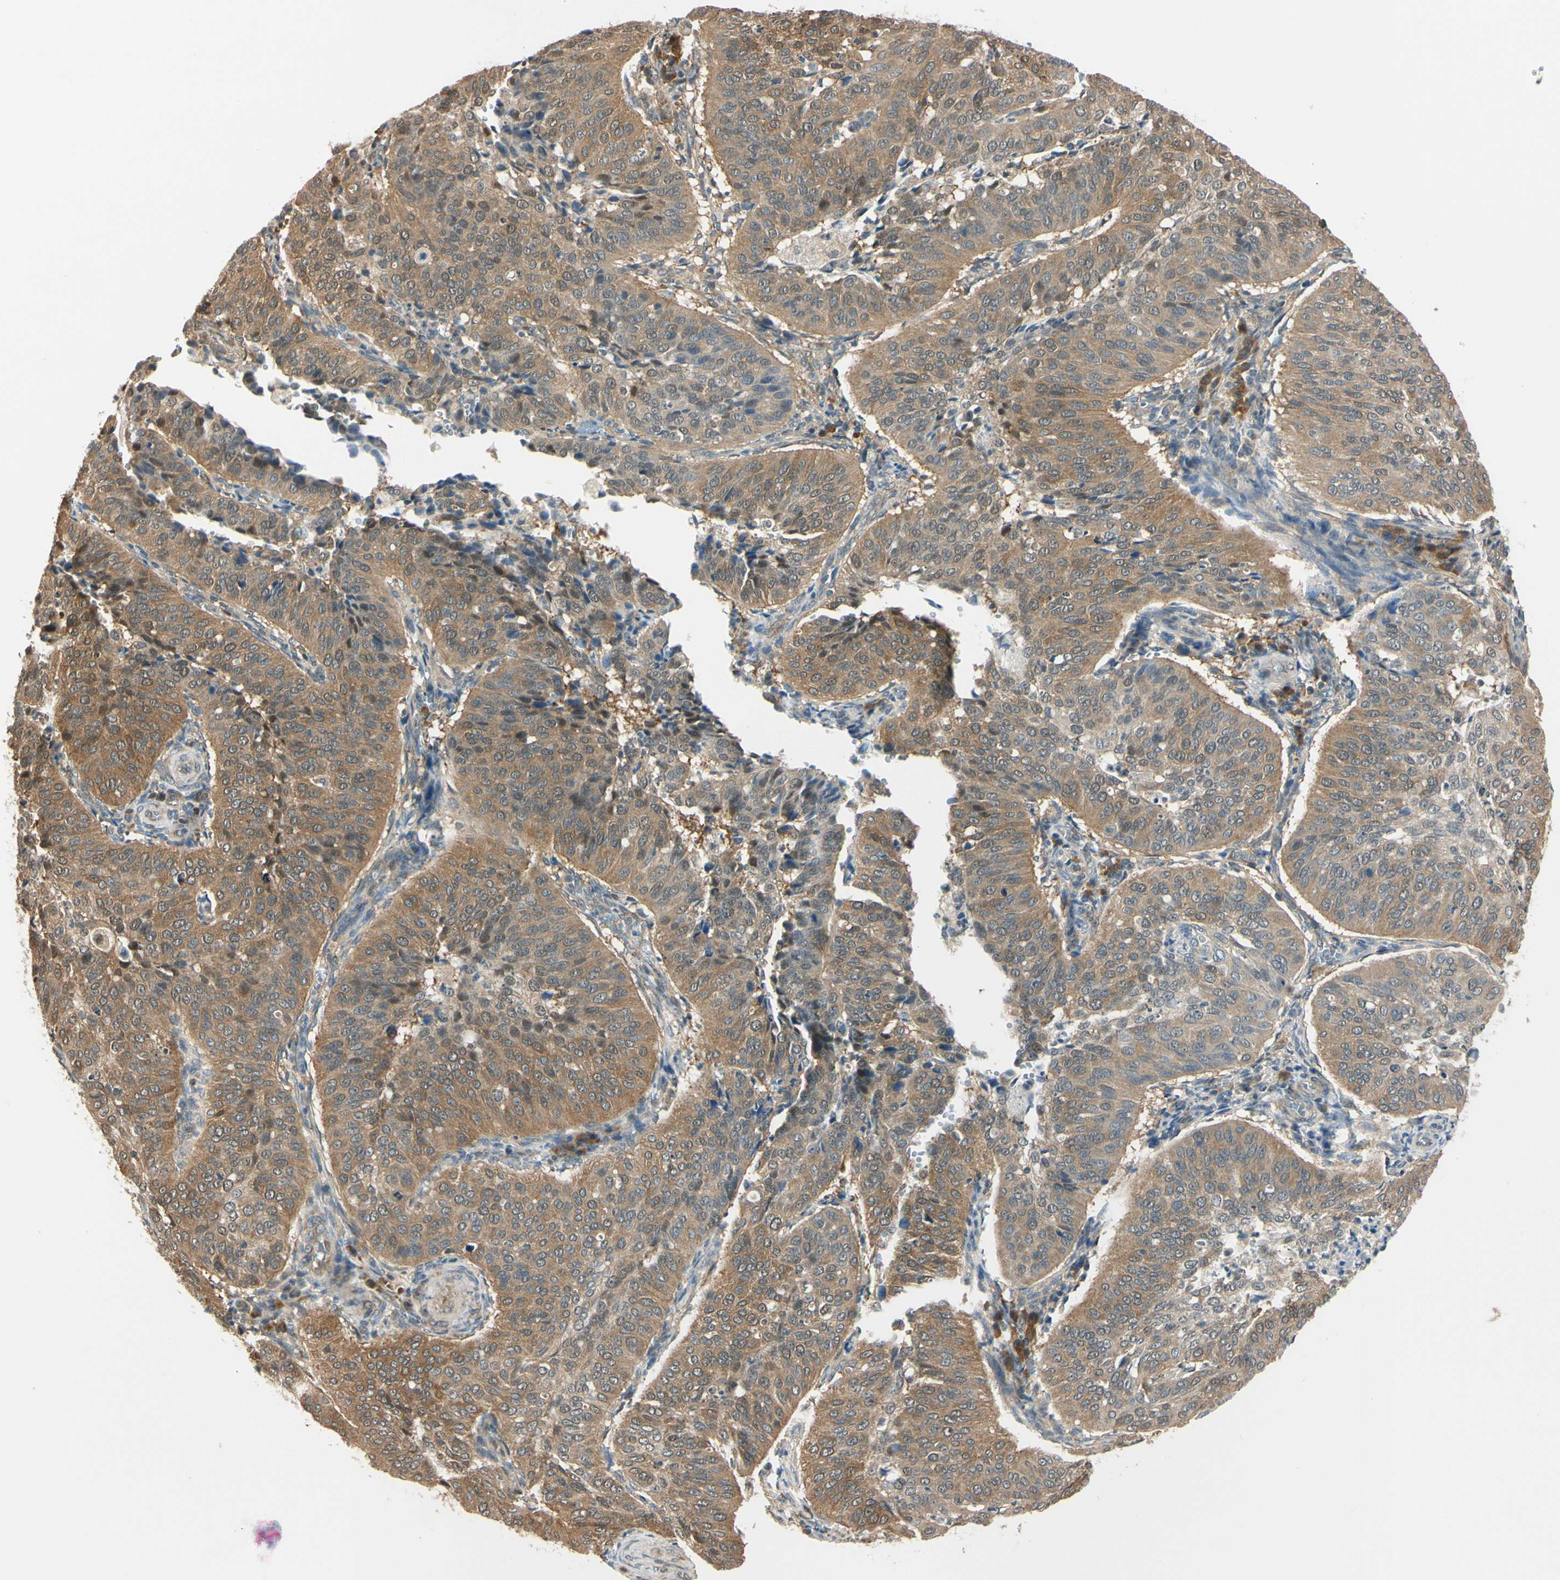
{"staining": {"intensity": "moderate", "quantity": ">75%", "location": "cytoplasmic/membranous"}, "tissue": "cervical cancer", "cell_type": "Tumor cells", "image_type": "cancer", "snomed": [{"axis": "morphology", "description": "Normal tissue, NOS"}, {"axis": "morphology", "description": "Squamous cell carcinoma, NOS"}, {"axis": "topography", "description": "Cervix"}], "caption": "Approximately >75% of tumor cells in human cervical squamous cell carcinoma demonstrate moderate cytoplasmic/membranous protein expression as visualized by brown immunohistochemical staining.", "gene": "RASGRF1", "patient": {"sex": "female", "age": 39}}